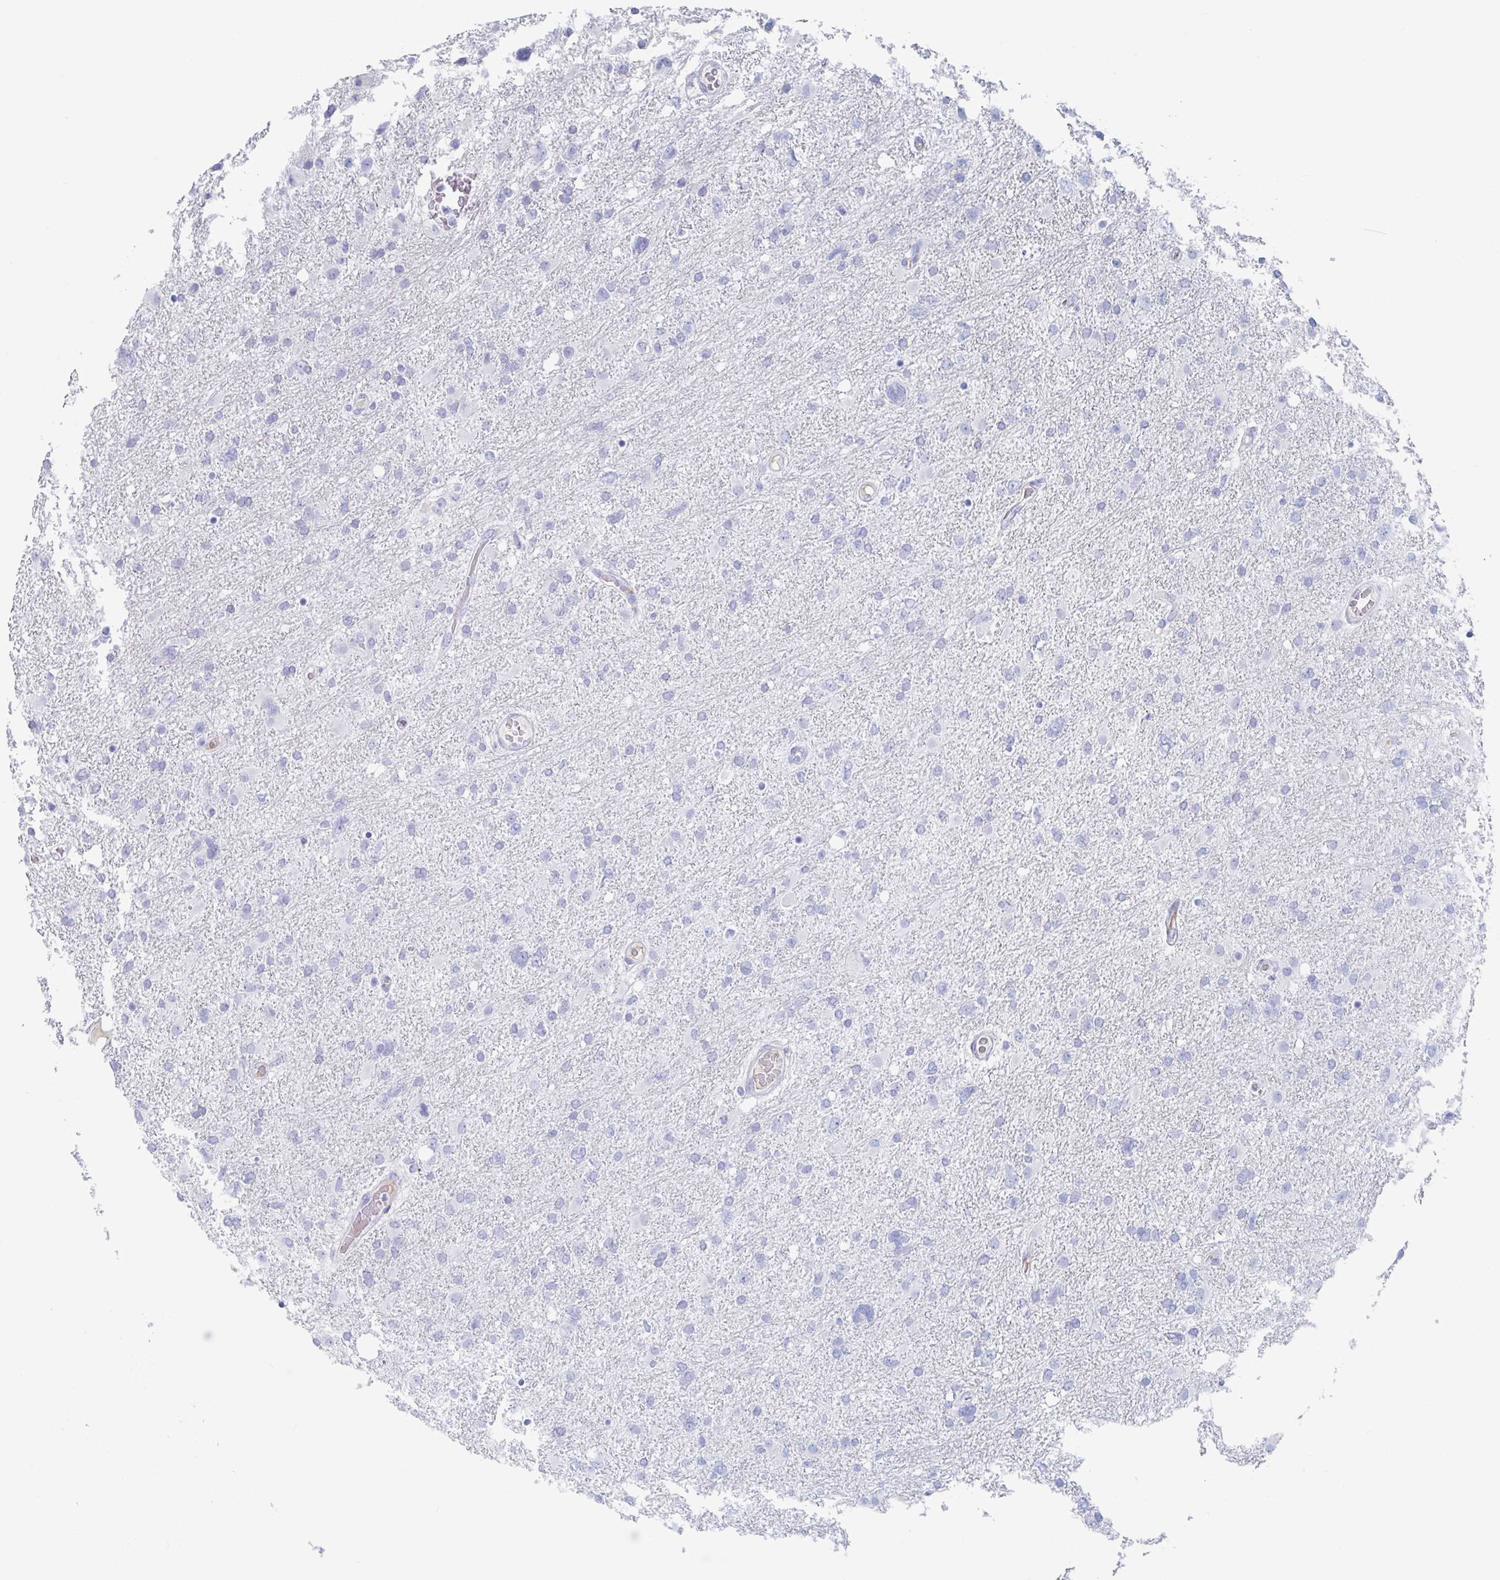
{"staining": {"intensity": "negative", "quantity": "none", "location": "none"}, "tissue": "glioma", "cell_type": "Tumor cells", "image_type": "cancer", "snomed": [{"axis": "morphology", "description": "Glioma, malignant, High grade"}, {"axis": "topography", "description": "Brain"}], "caption": "A high-resolution micrograph shows immunohistochemistry staining of glioma, which exhibits no significant staining in tumor cells.", "gene": "NT5C3B", "patient": {"sex": "male", "age": 61}}